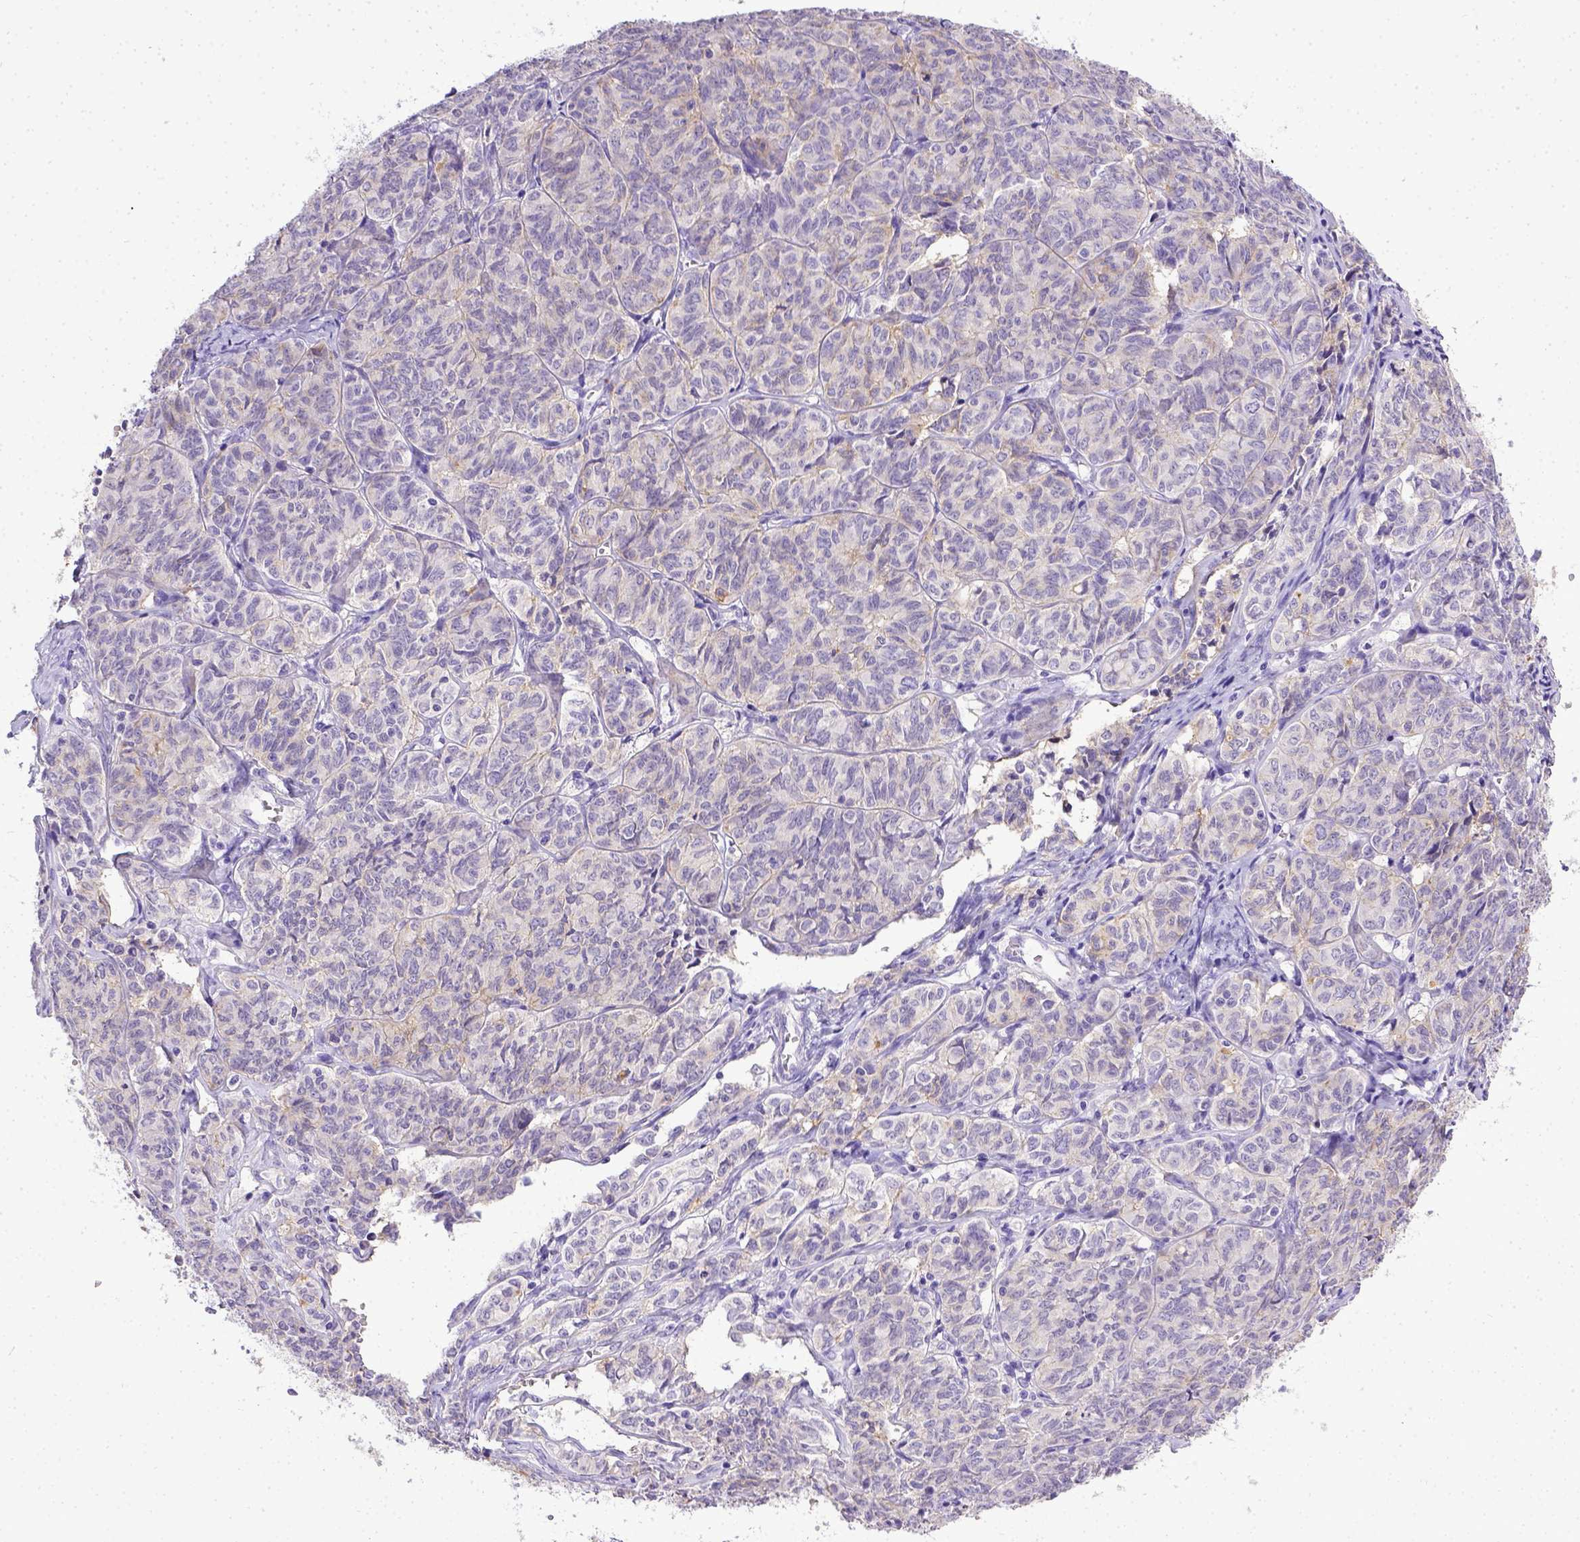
{"staining": {"intensity": "negative", "quantity": "none", "location": "none"}, "tissue": "ovarian cancer", "cell_type": "Tumor cells", "image_type": "cancer", "snomed": [{"axis": "morphology", "description": "Carcinoma, endometroid"}, {"axis": "topography", "description": "Ovary"}], "caption": "Tumor cells are negative for protein expression in human ovarian cancer.", "gene": "BTN1A1", "patient": {"sex": "female", "age": 80}}